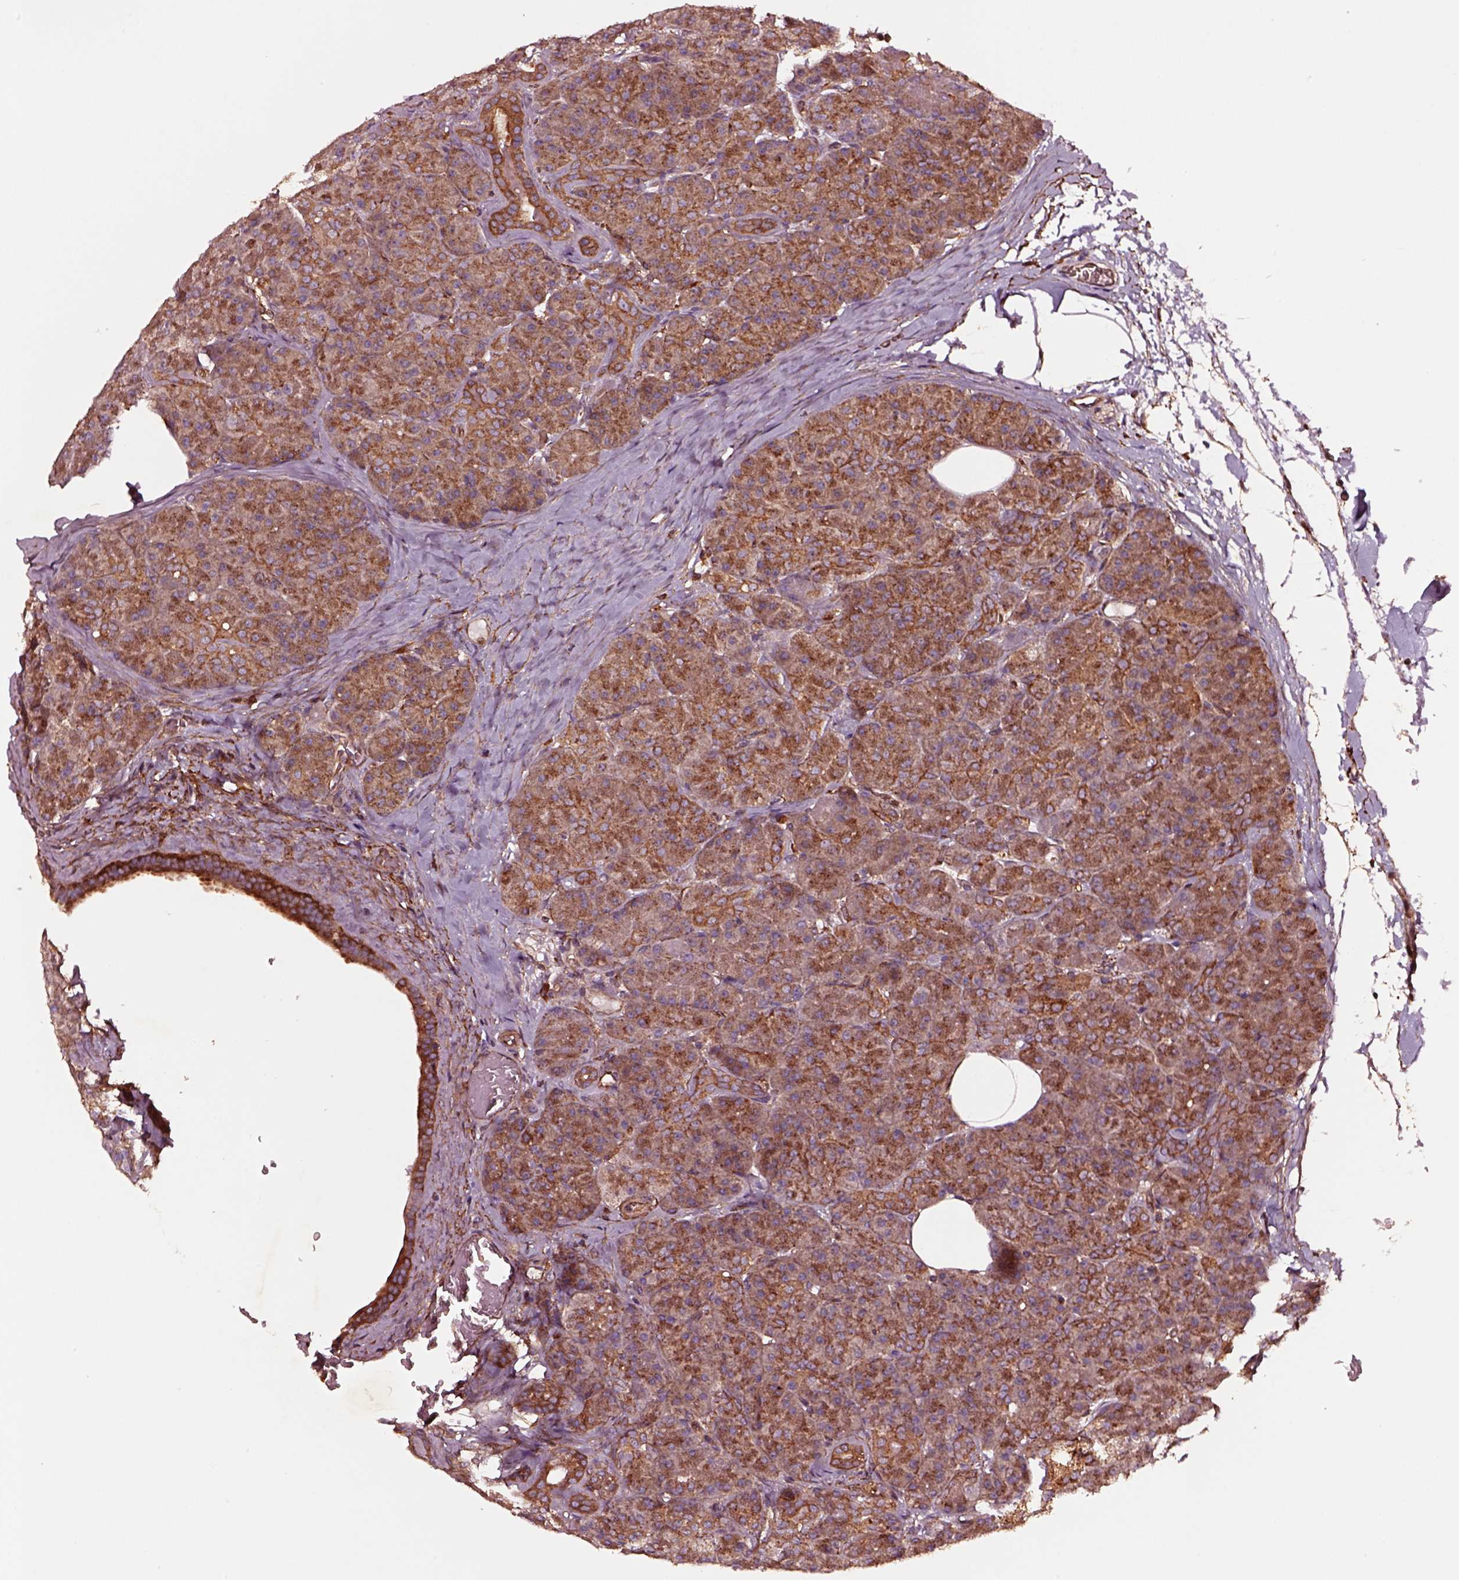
{"staining": {"intensity": "moderate", "quantity": ">75%", "location": "cytoplasmic/membranous"}, "tissue": "pancreas", "cell_type": "Exocrine glandular cells", "image_type": "normal", "snomed": [{"axis": "morphology", "description": "Normal tissue, NOS"}, {"axis": "topography", "description": "Pancreas"}], "caption": "A micrograph showing moderate cytoplasmic/membranous expression in approximately >75% of exocrine glandular cells in benign pancreas, as visualized by brown immunohistochemical staining.", "gene": "WASHC2A", "patient": {"sex": "male", "age": 57}}